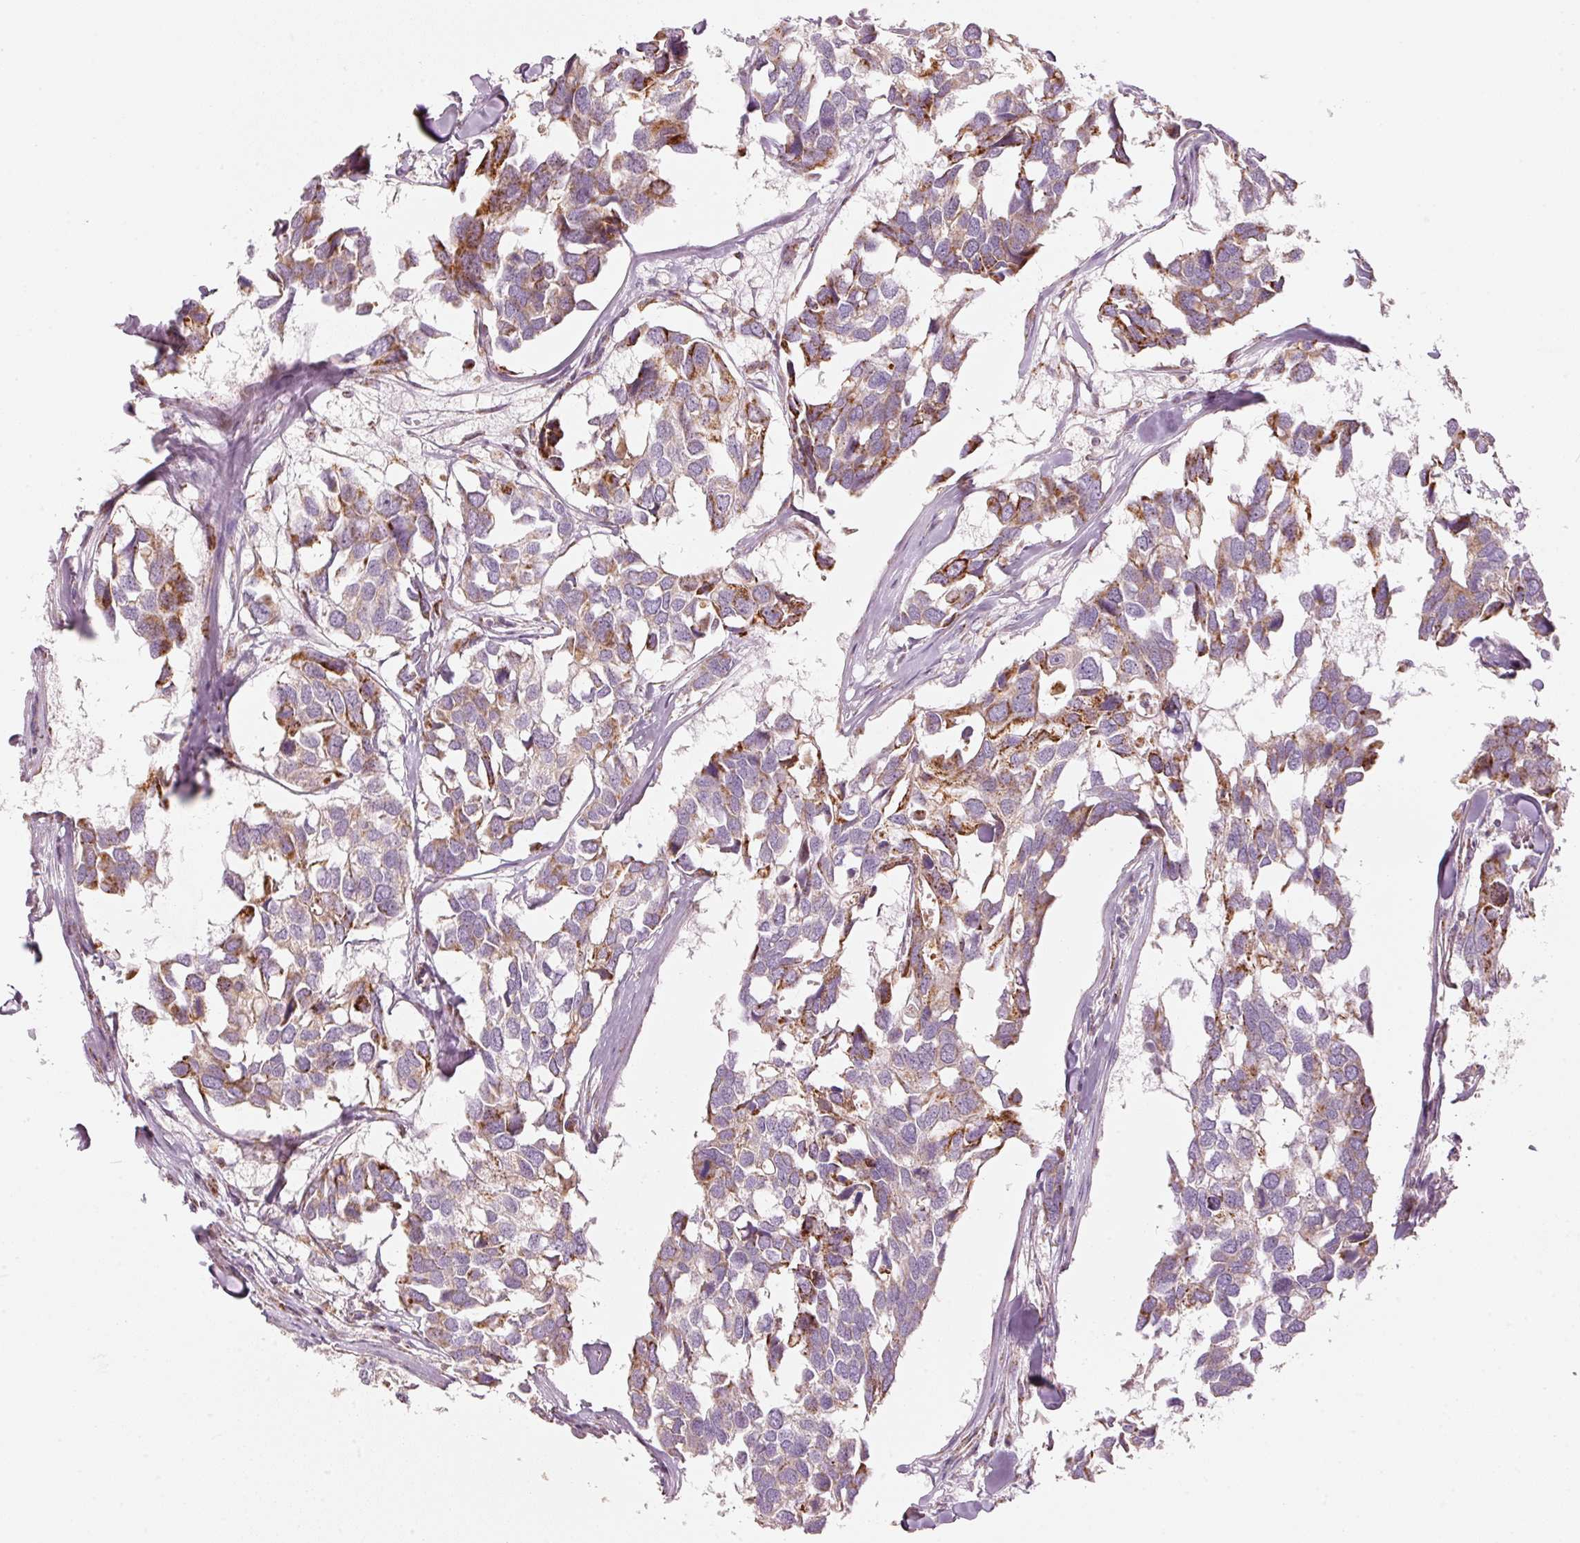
{"staining": {"intensity": "moderate", "quantity": "<25%", "location": "cytoplasmic/membranous"}, "tissue": "breast cancer", "cell_type": "Tumor cells", "image_type": "cancer", "snomed": [{"axis": "morphology", "description": "Duct carcinoma"}, {"axis": "topography", "description": "Breast"}], "caption": "Brown immunohistochemical staining in human breast cancer (invasive ductal carcinoma) shows moderate cytoplasmic/membranous staining in approximately <25% of tumor cells. The staining was performed using DAB (3,3'-diaminobenzidine), with brown indicating positive protein expression. Nuclei are stained blue with hematoxylin.", "gene": "C17orf98", "patient": {"sex": "female", "age": 83}}